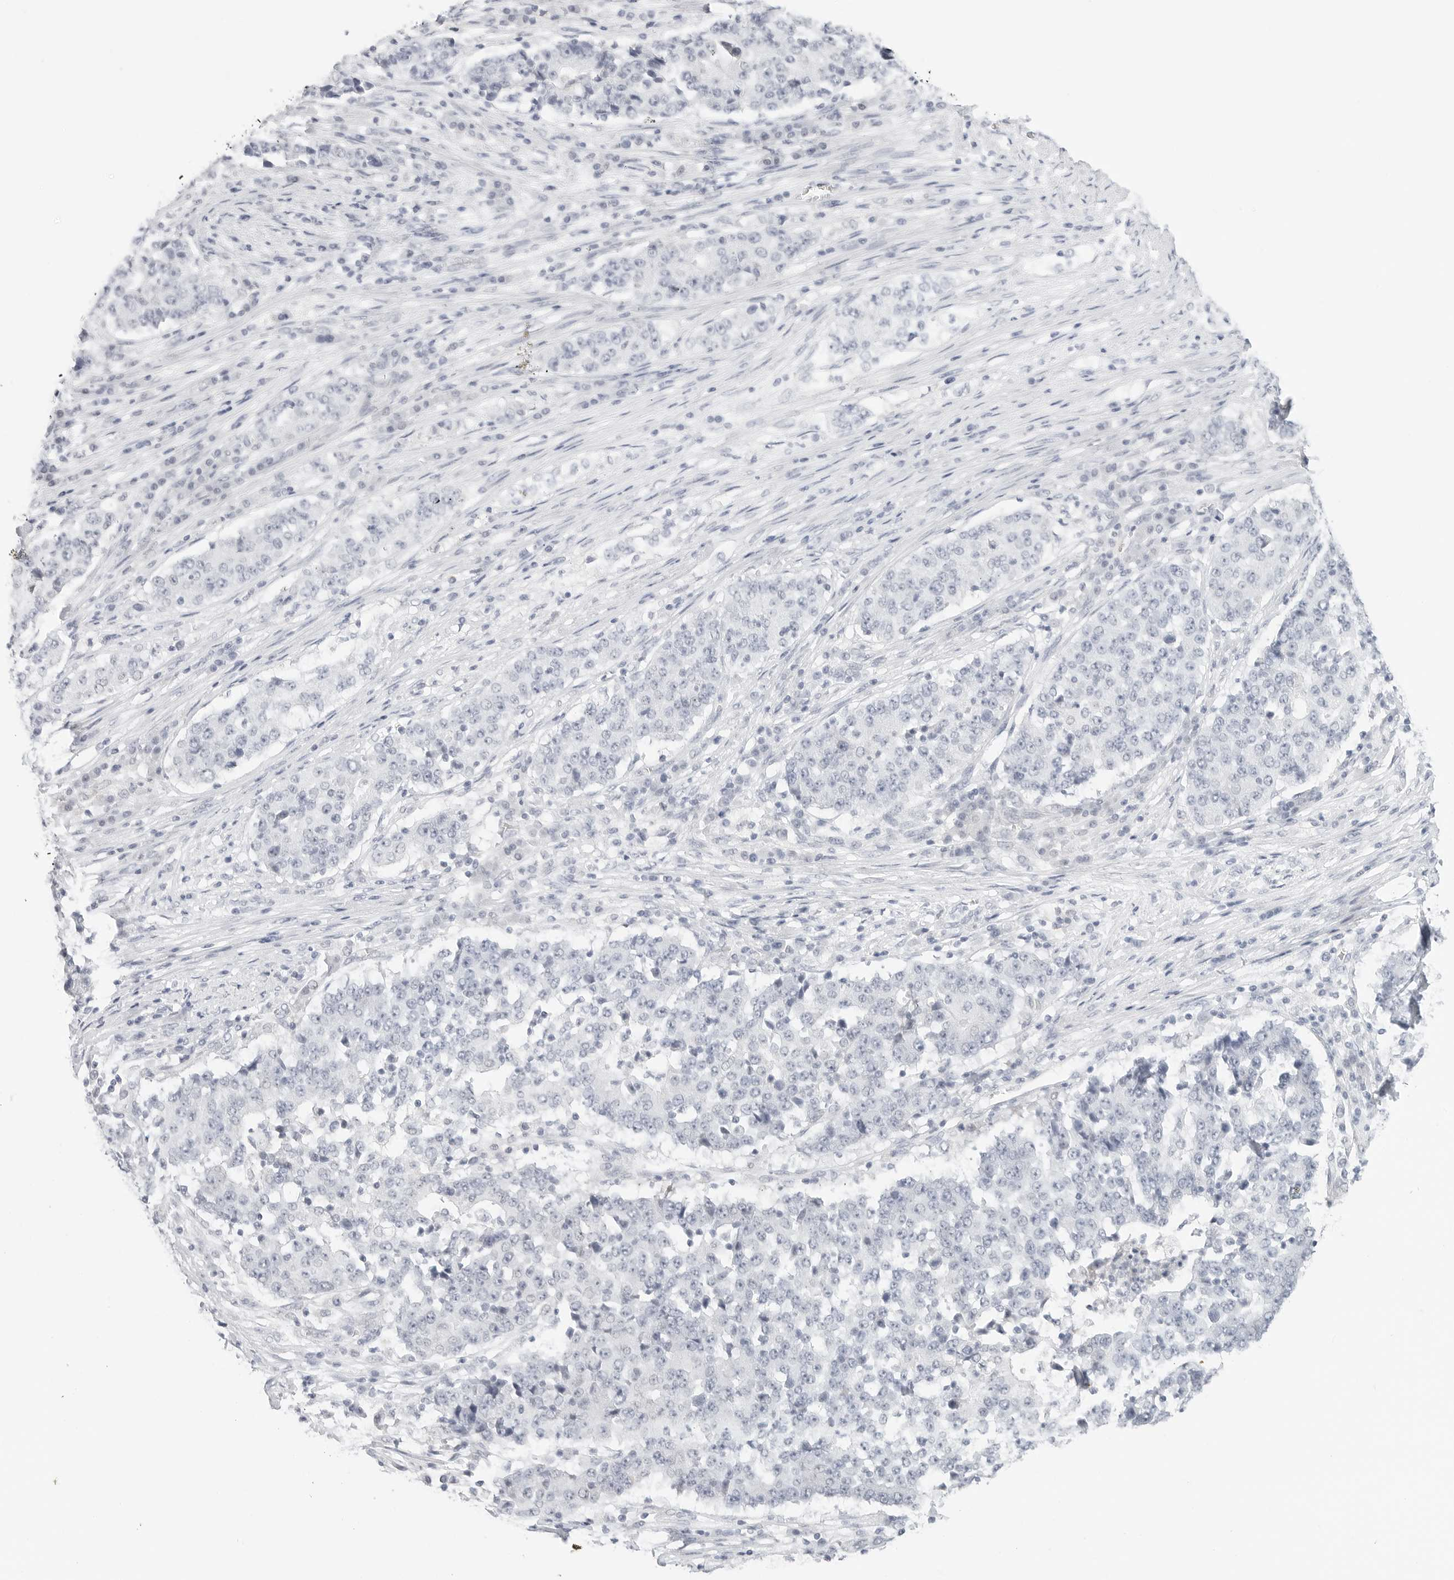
{"staining": {"intensity": "negative", "quantity": "none", "location": "none"}, "tissue": "stomach cancer", "cell_type": "Tumor cells", "image_type": "cancer", "snomed": [{"axis": "morphology", "description": "Adenocarcinoma, NOS"}, {"axis": "topography", "description": "Stomach"}], "caption": "Immunohistochemical staining of stomach cancer displays no significant expression in tumor cells.", "gene": "HMGCS2", "patient": {"sex": "male", "age": 59}}